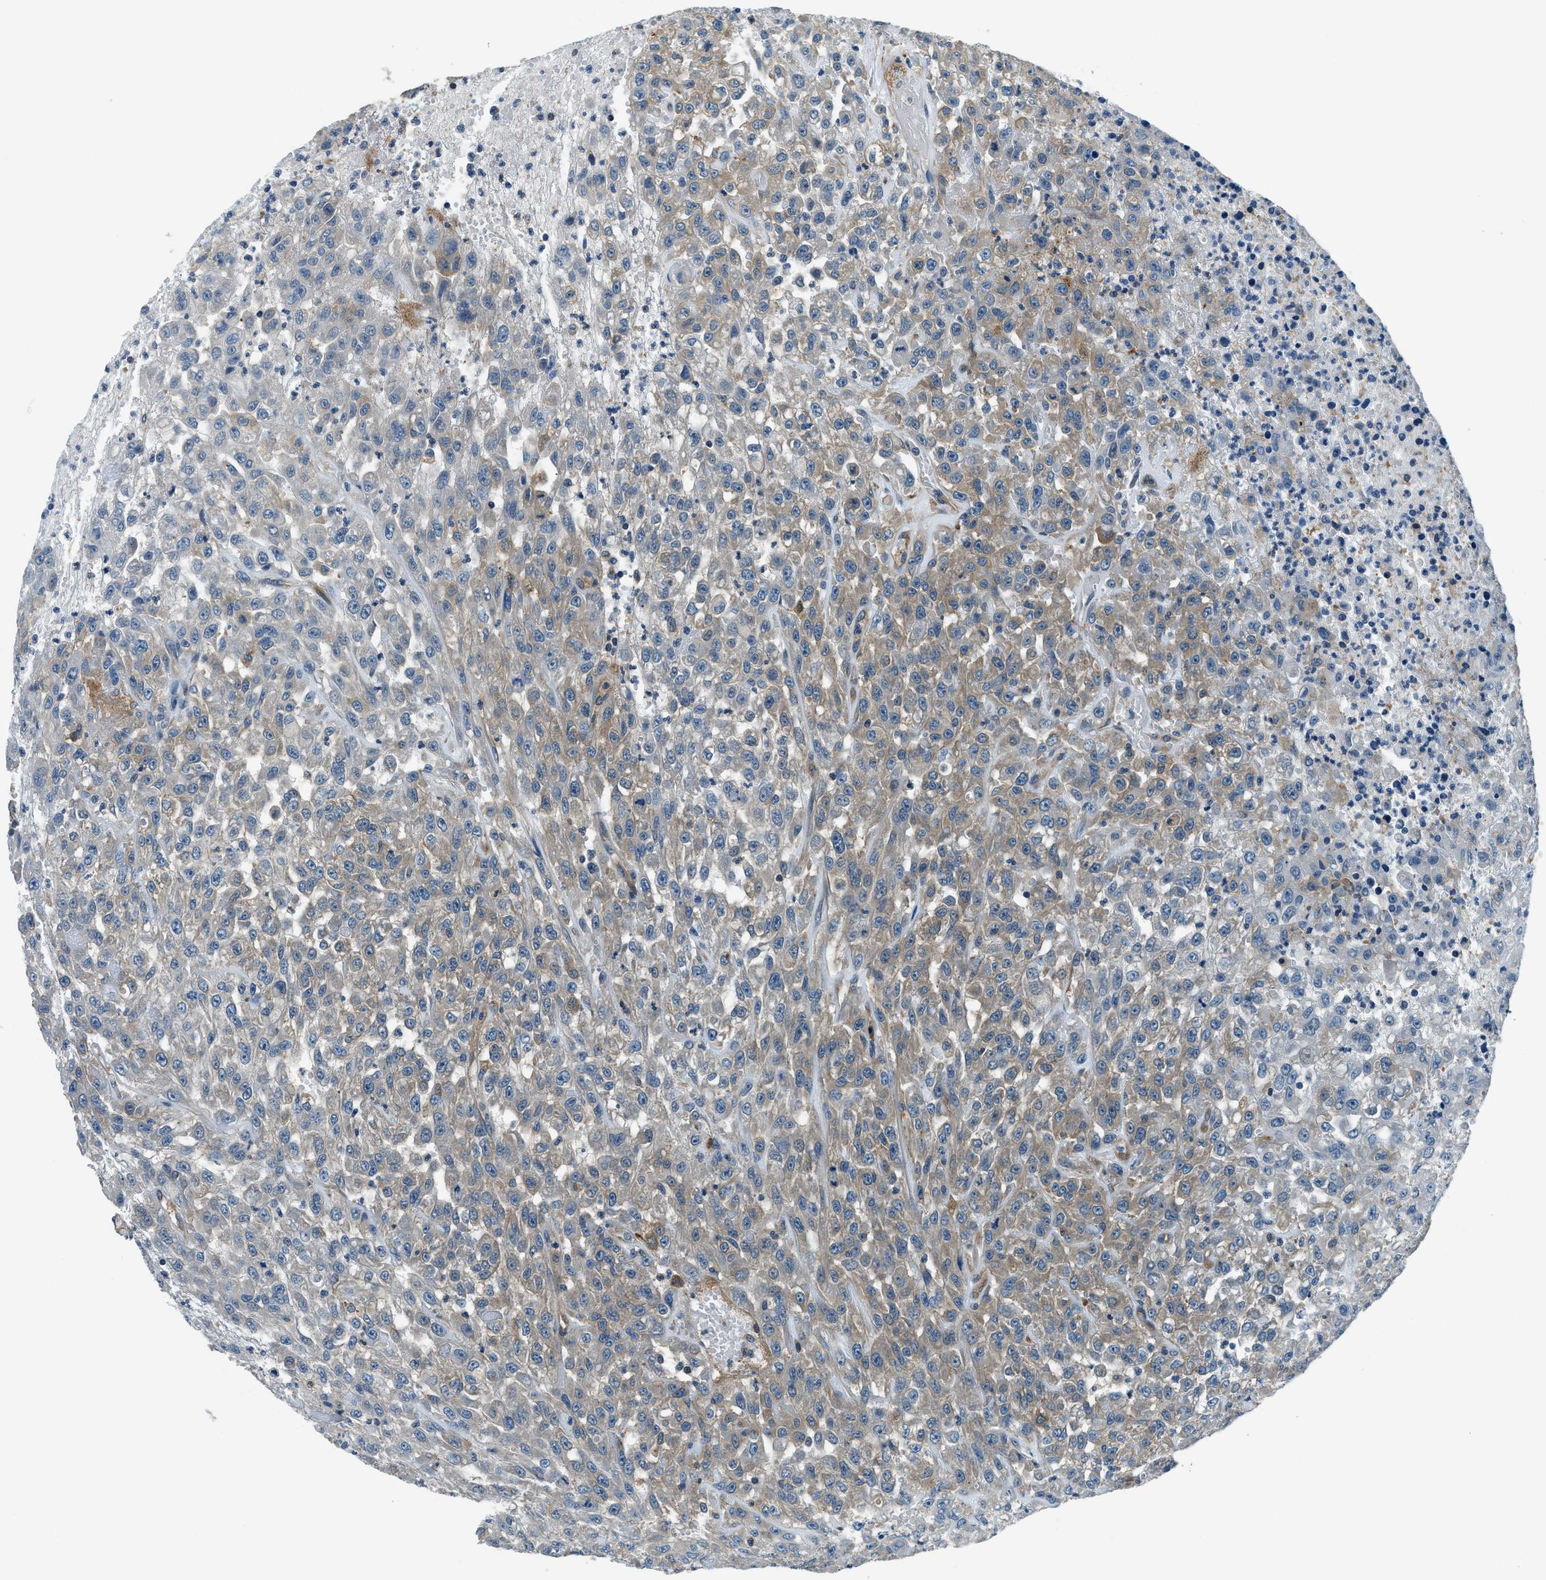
{"staining": {"intensity": "moderate", "quantity": "25%-75%", "location": "cytoplasmic/membranous"}, "tissue": "urothelial cancer", "cell_type": "Tumor cells", "image_type": "cancer", "snomed": [{"axis": "morphology", "description": "Urothelial carcinoma, High grade"}, {"axis": "topography", "description": "Urinary bladder"}], "caption": "Protein expression analysis of urothelial cancer shows moderate cytoplasmic/membranous expression in approximately 25%-75% of tumor cells.", "gene": "SLC19A2", "patient": {"sex": "male", "age": 46}}